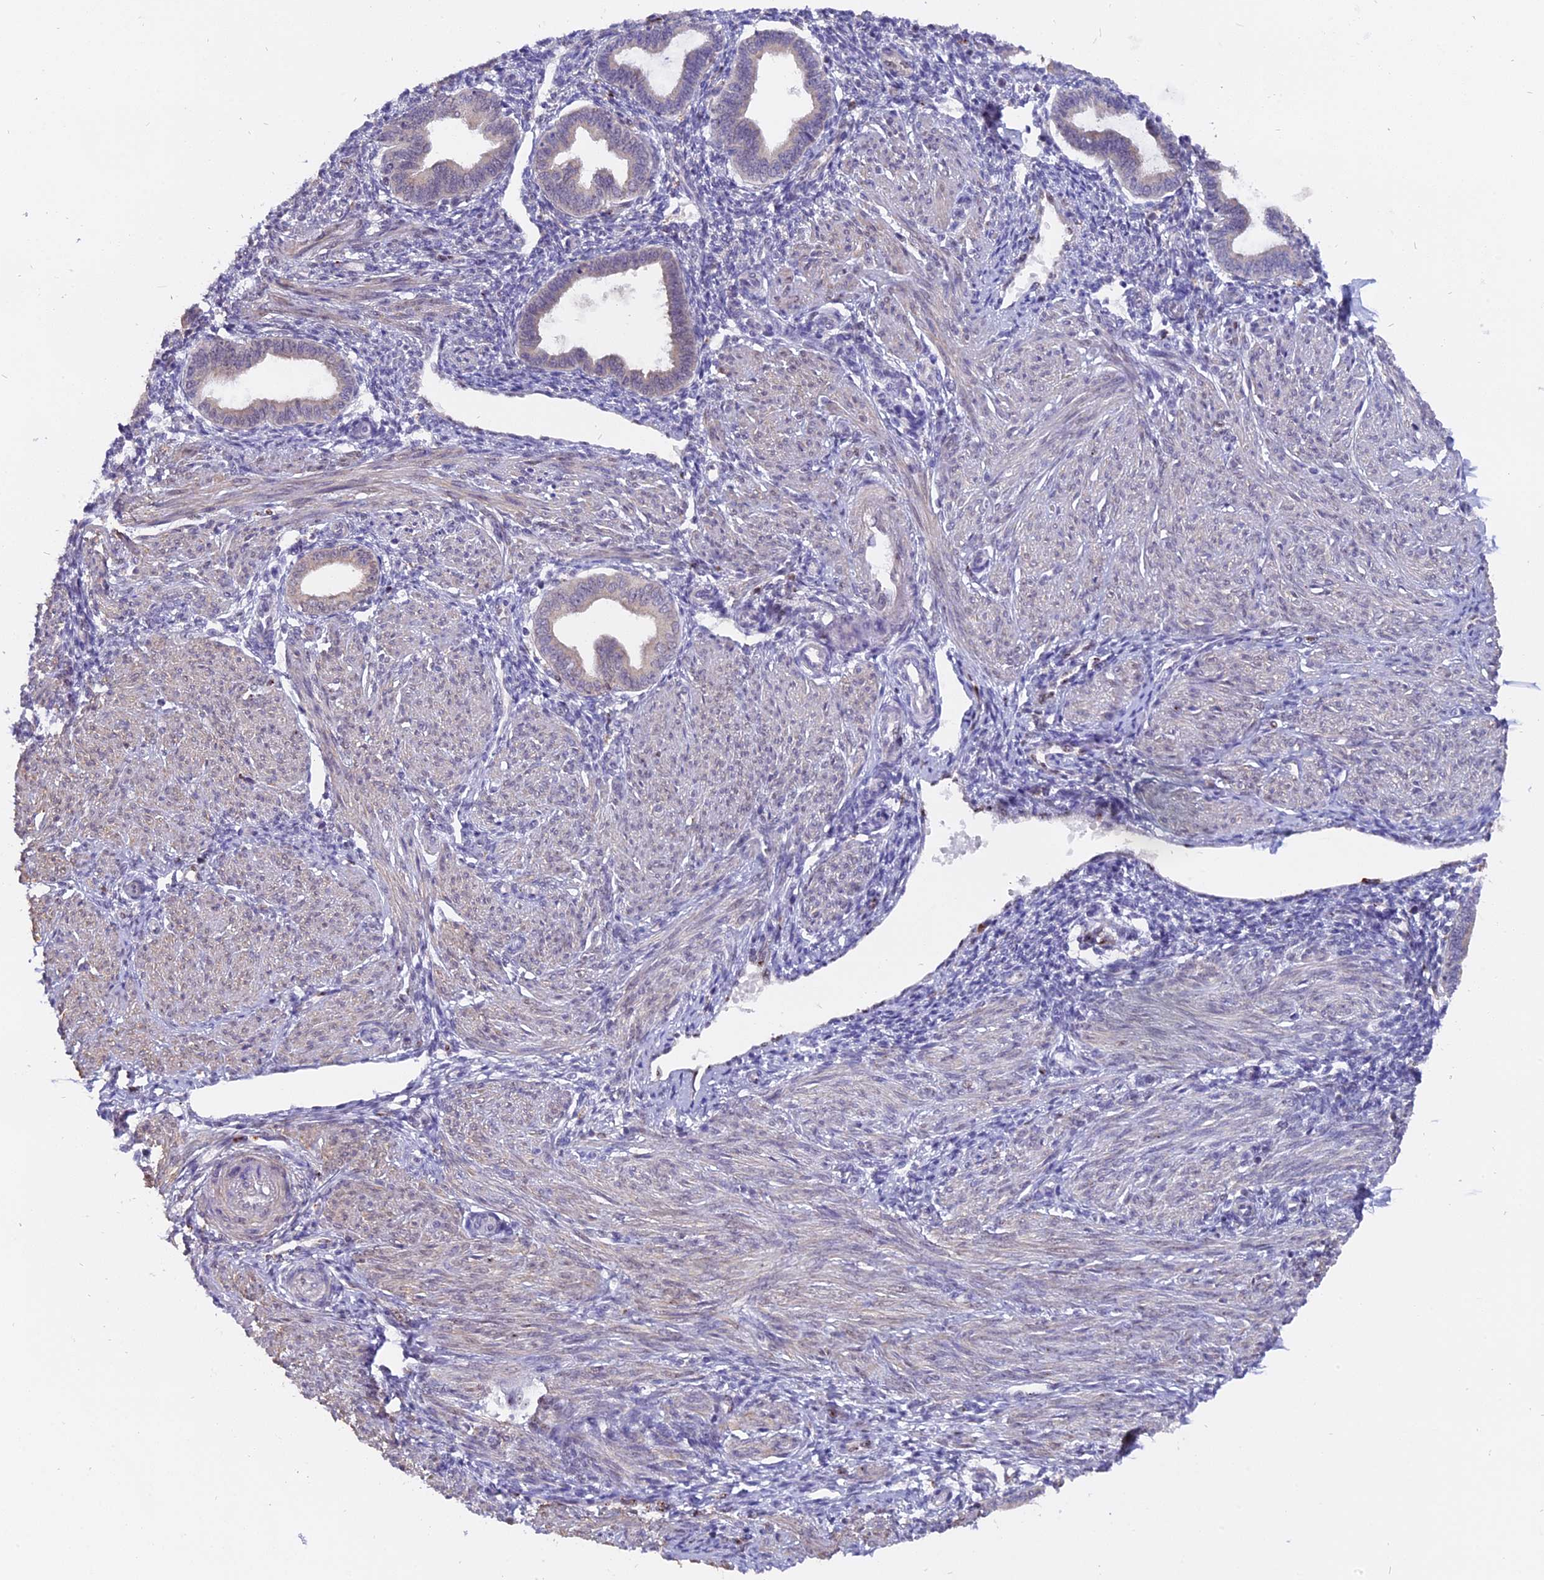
{"staining": {"intensity": "negative", "quantity": "none", "location": "none"}, "tissue": "endometrium", "cell_type": "Cells in endometrial stroma", "image_type": "normal", "snomed": [{"axis": "morphology", "description": "Normal tissue, NOS"}, {"axis": "topography", "description": "Endometrium"}], "caption": "Immunohistochemistry image of normal endometrium: human endometrium stained with DAB (3,3'-diaminobenzidine) reveals no significant protein positivity in cells in endometrial stroma.", "gene": "FAM118B", "patient": {"sex": "female", "age": 53}}